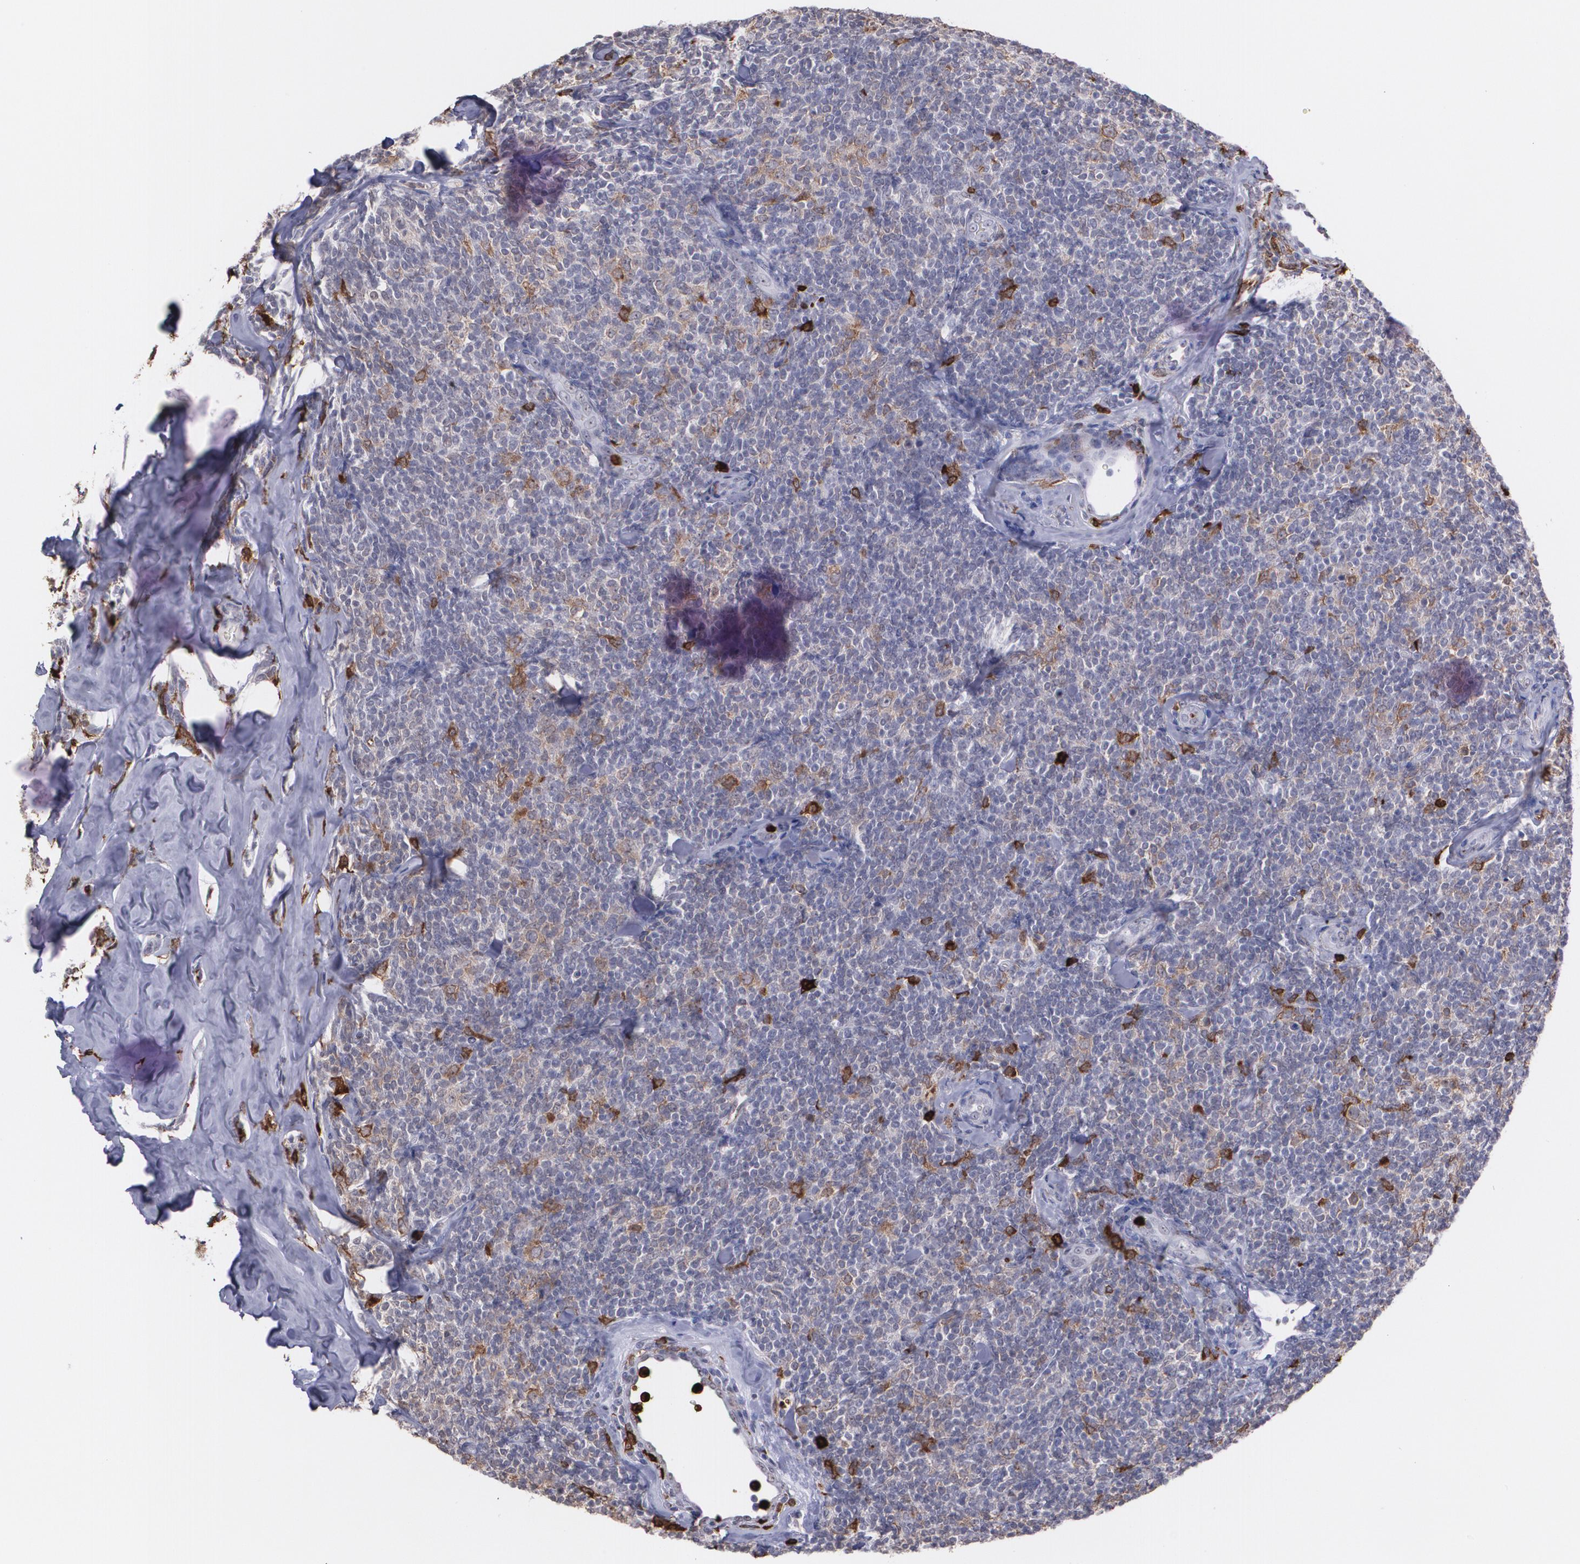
{"staining": {"intensity": "negative", "quantity": "none", "location": "none"}, "tissue": "lymphoma", "cell_type": "Tumor cells", "image_type": "cancer", "snomed": [{"axis": "morphology", "description": "Malignant lymphoma, non-Hodgkin's type, Low grade"}, {"axis": "topography", "description": "Lymph node"}], "caption": "Immunohistochemistry micrograph of neoplastic tissue: human lymphoma stained with DAB (3,3'-diaminobenzidine) shows no significant protein positivity in tumor cells.", "gene": "NCF2", "patient": {"sex": "female", "age": 56}}